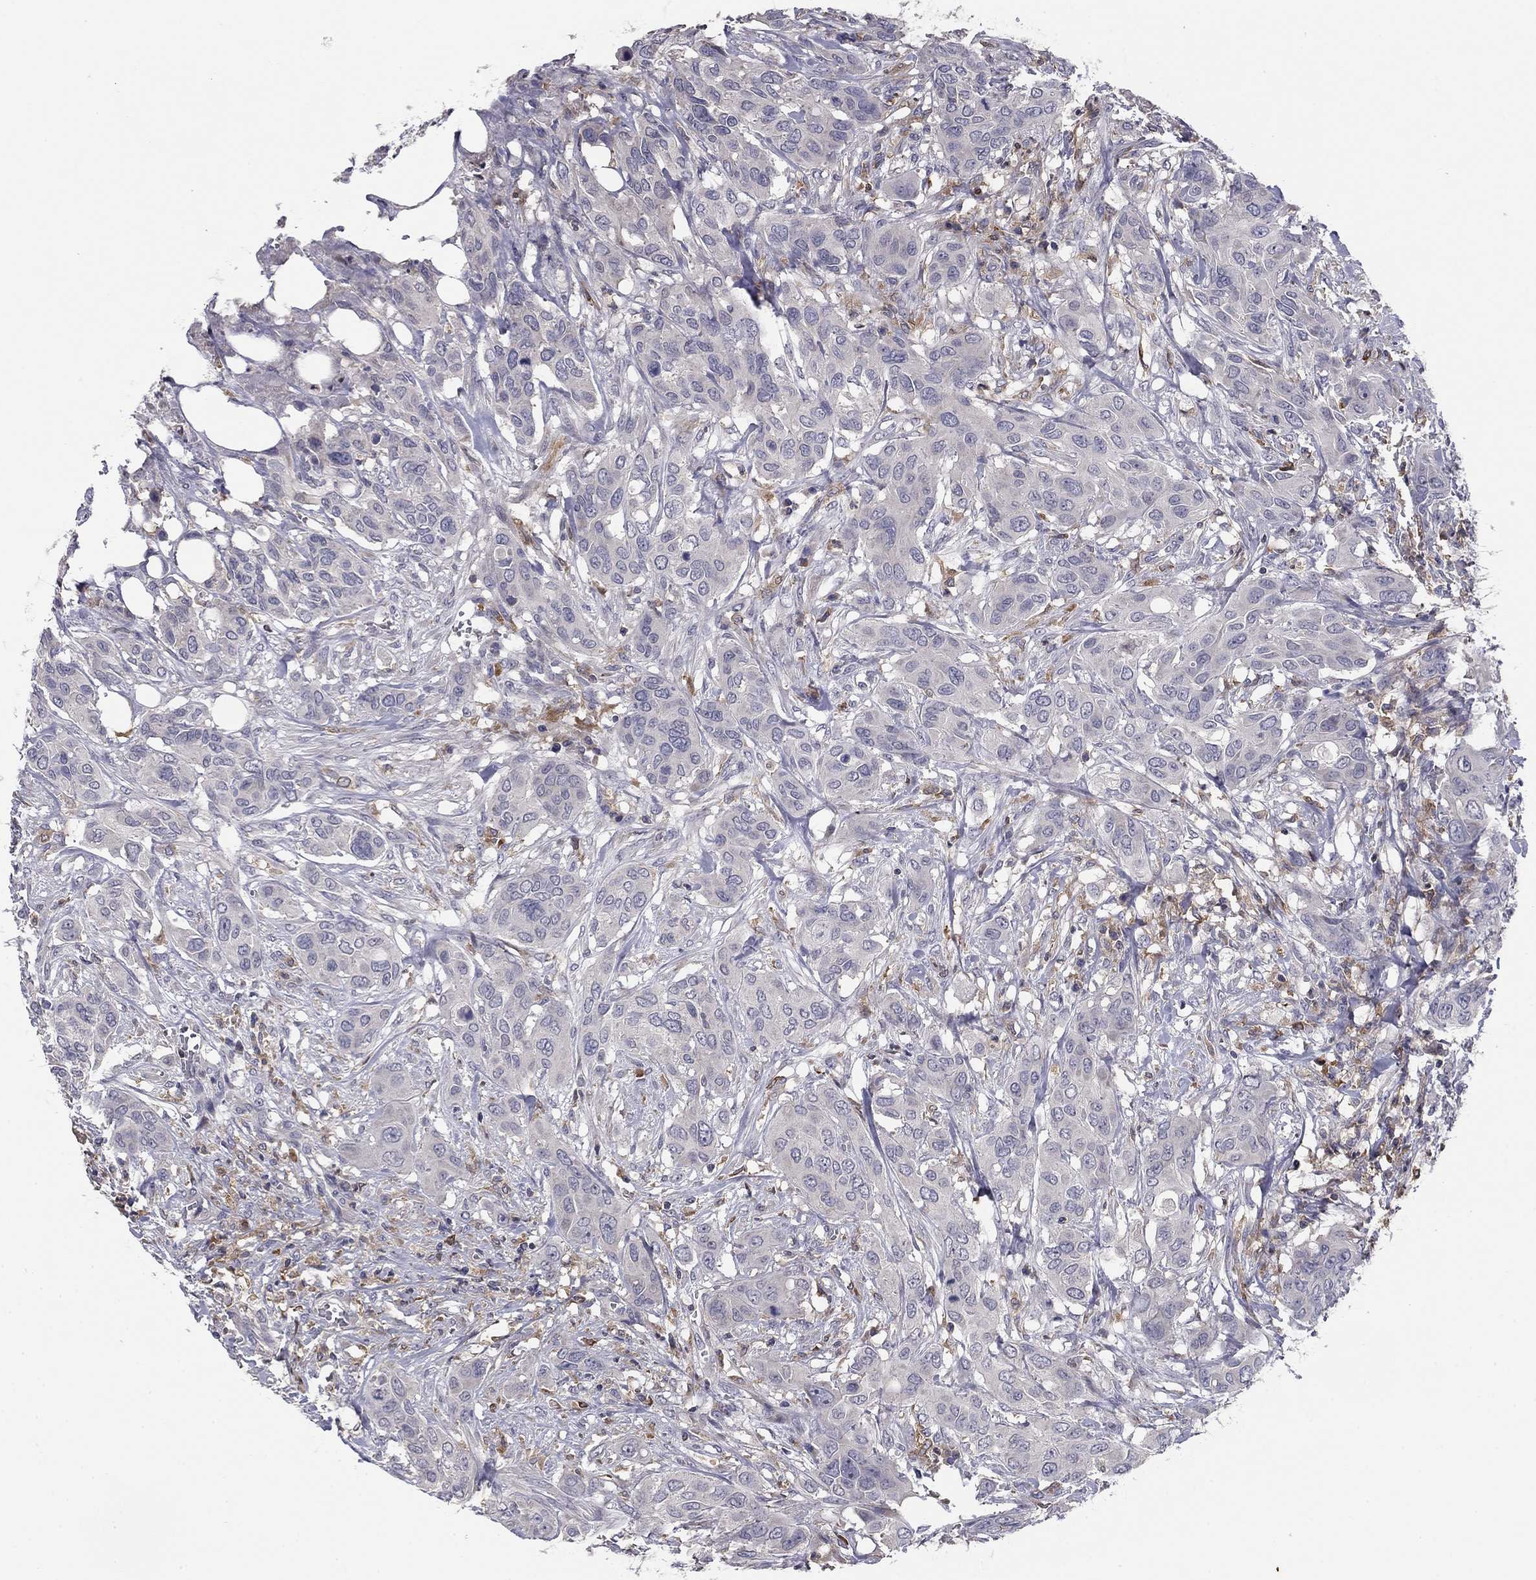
{"staining": {"intensity": "negative", "quantity": "none", "location": "none"}, "tissue": "urothelial cancer", "cell_type": "Tumor cells", "image_type": "cancer", "snomed": [{"axis": "morphology", "description": "Urothelial carcinoma, NOS"}, {"axis": "morphology", "description": "Urothelial carcinoma, High grade"}, {"axis": "topography", "description": "Urinary bladder"}], "caption": "Immunohistochemistry image of human urothelial carcinoma (high-grade) stained for a protein (brown), which demonstrates no expression in tumor cells.", "gene": "PLCB2", "patient": {"sex": "male", "age": 63}}